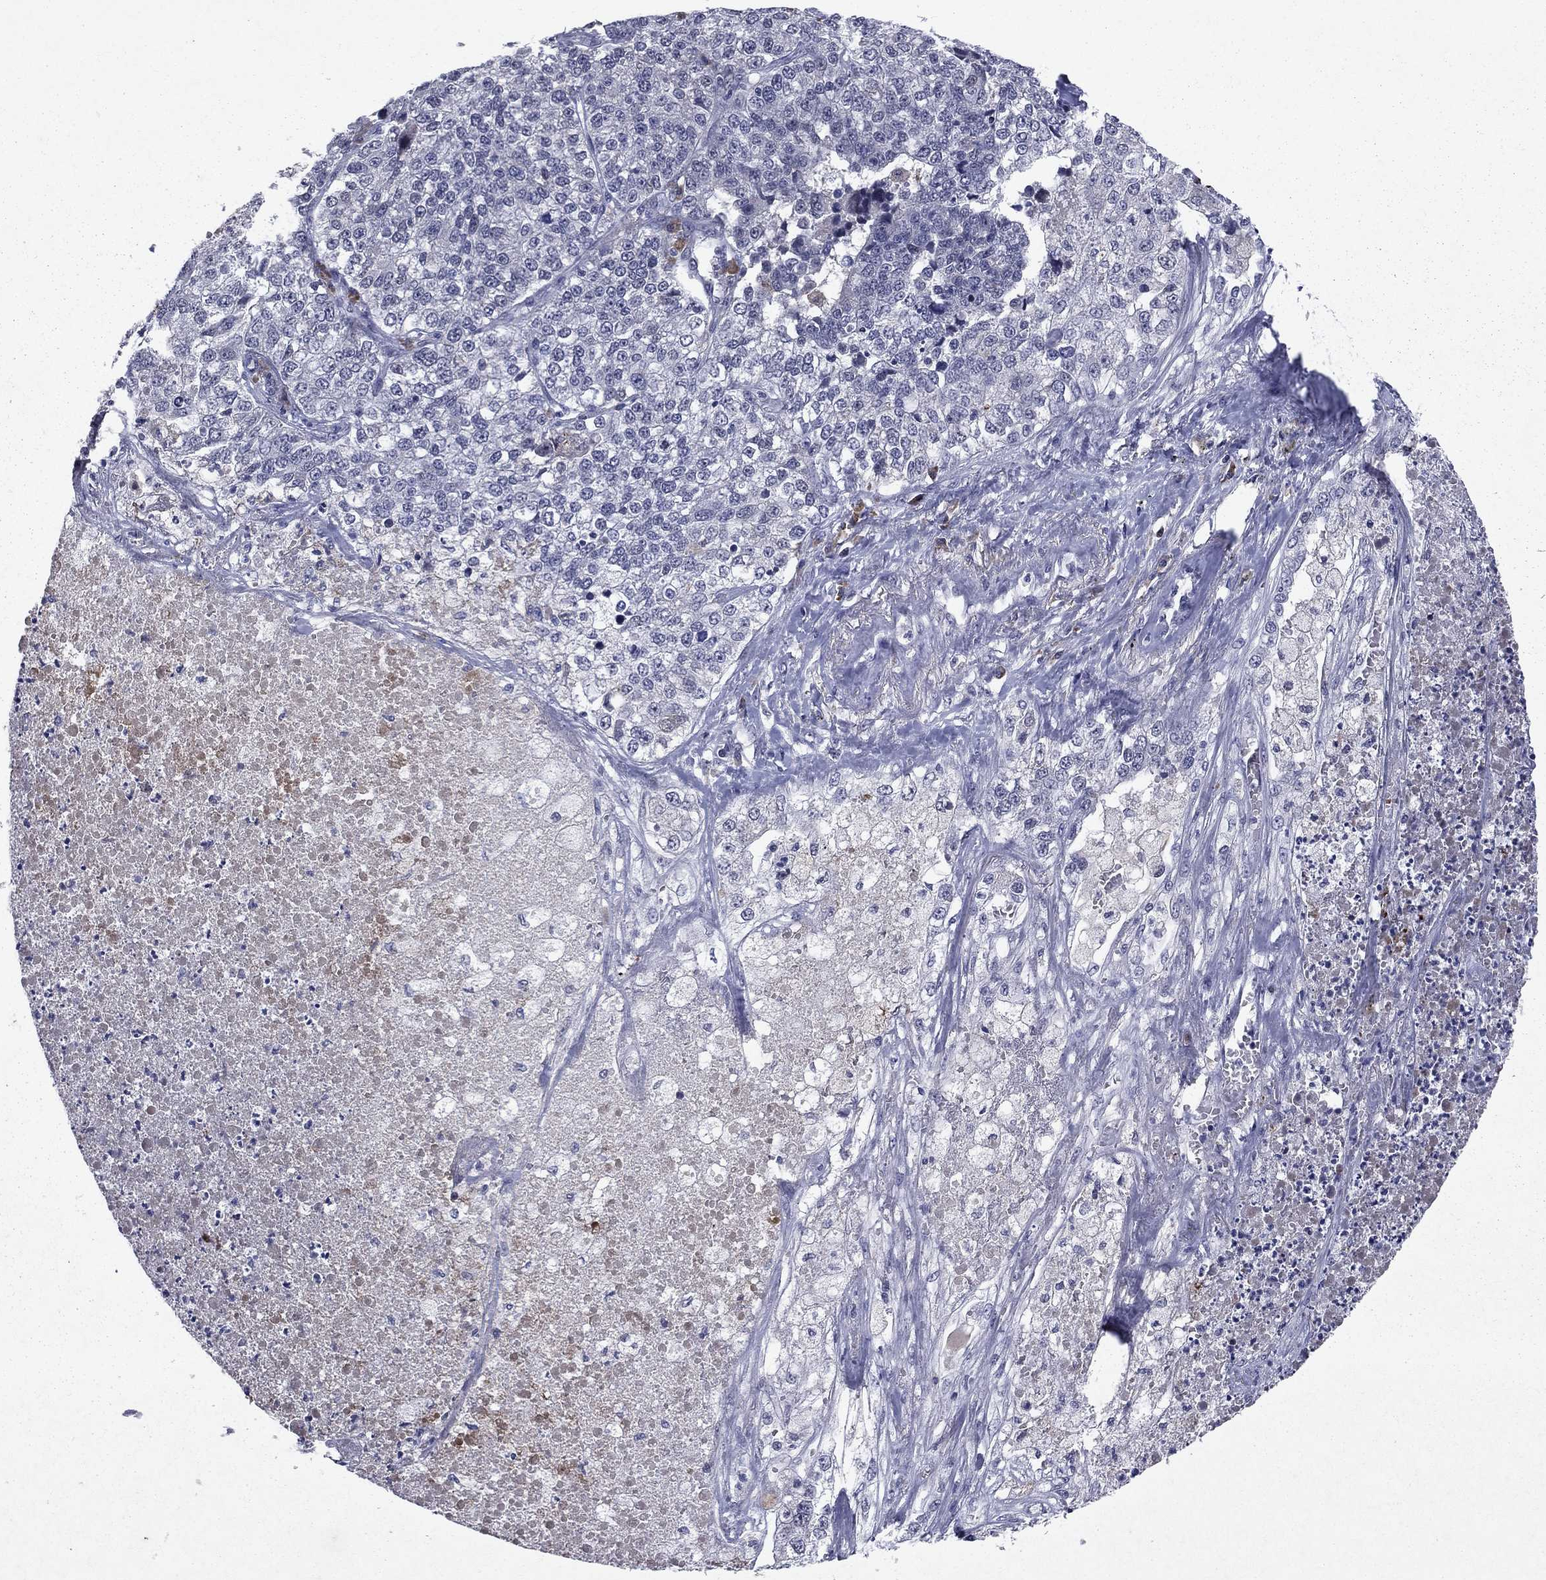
{"staining": {"intensity": "negative", "quantity": "none", "location": "none"}, "tissue": "lung cancer", "cell_type": "Tumor cells", "image_type": "cancer", "snomed": [{"axis": "morphology", "description": "Adenocarcinoma, NOS"}, {"axis": "topography", "description": "Lung"}], "caption": "DAB immunohistochemical staining of human lung cancer (adenocarcinoma) reveals no significant expression in tumor cells.", "gene": "ECM1", "patient": {"sex": "male", "age": 49}}